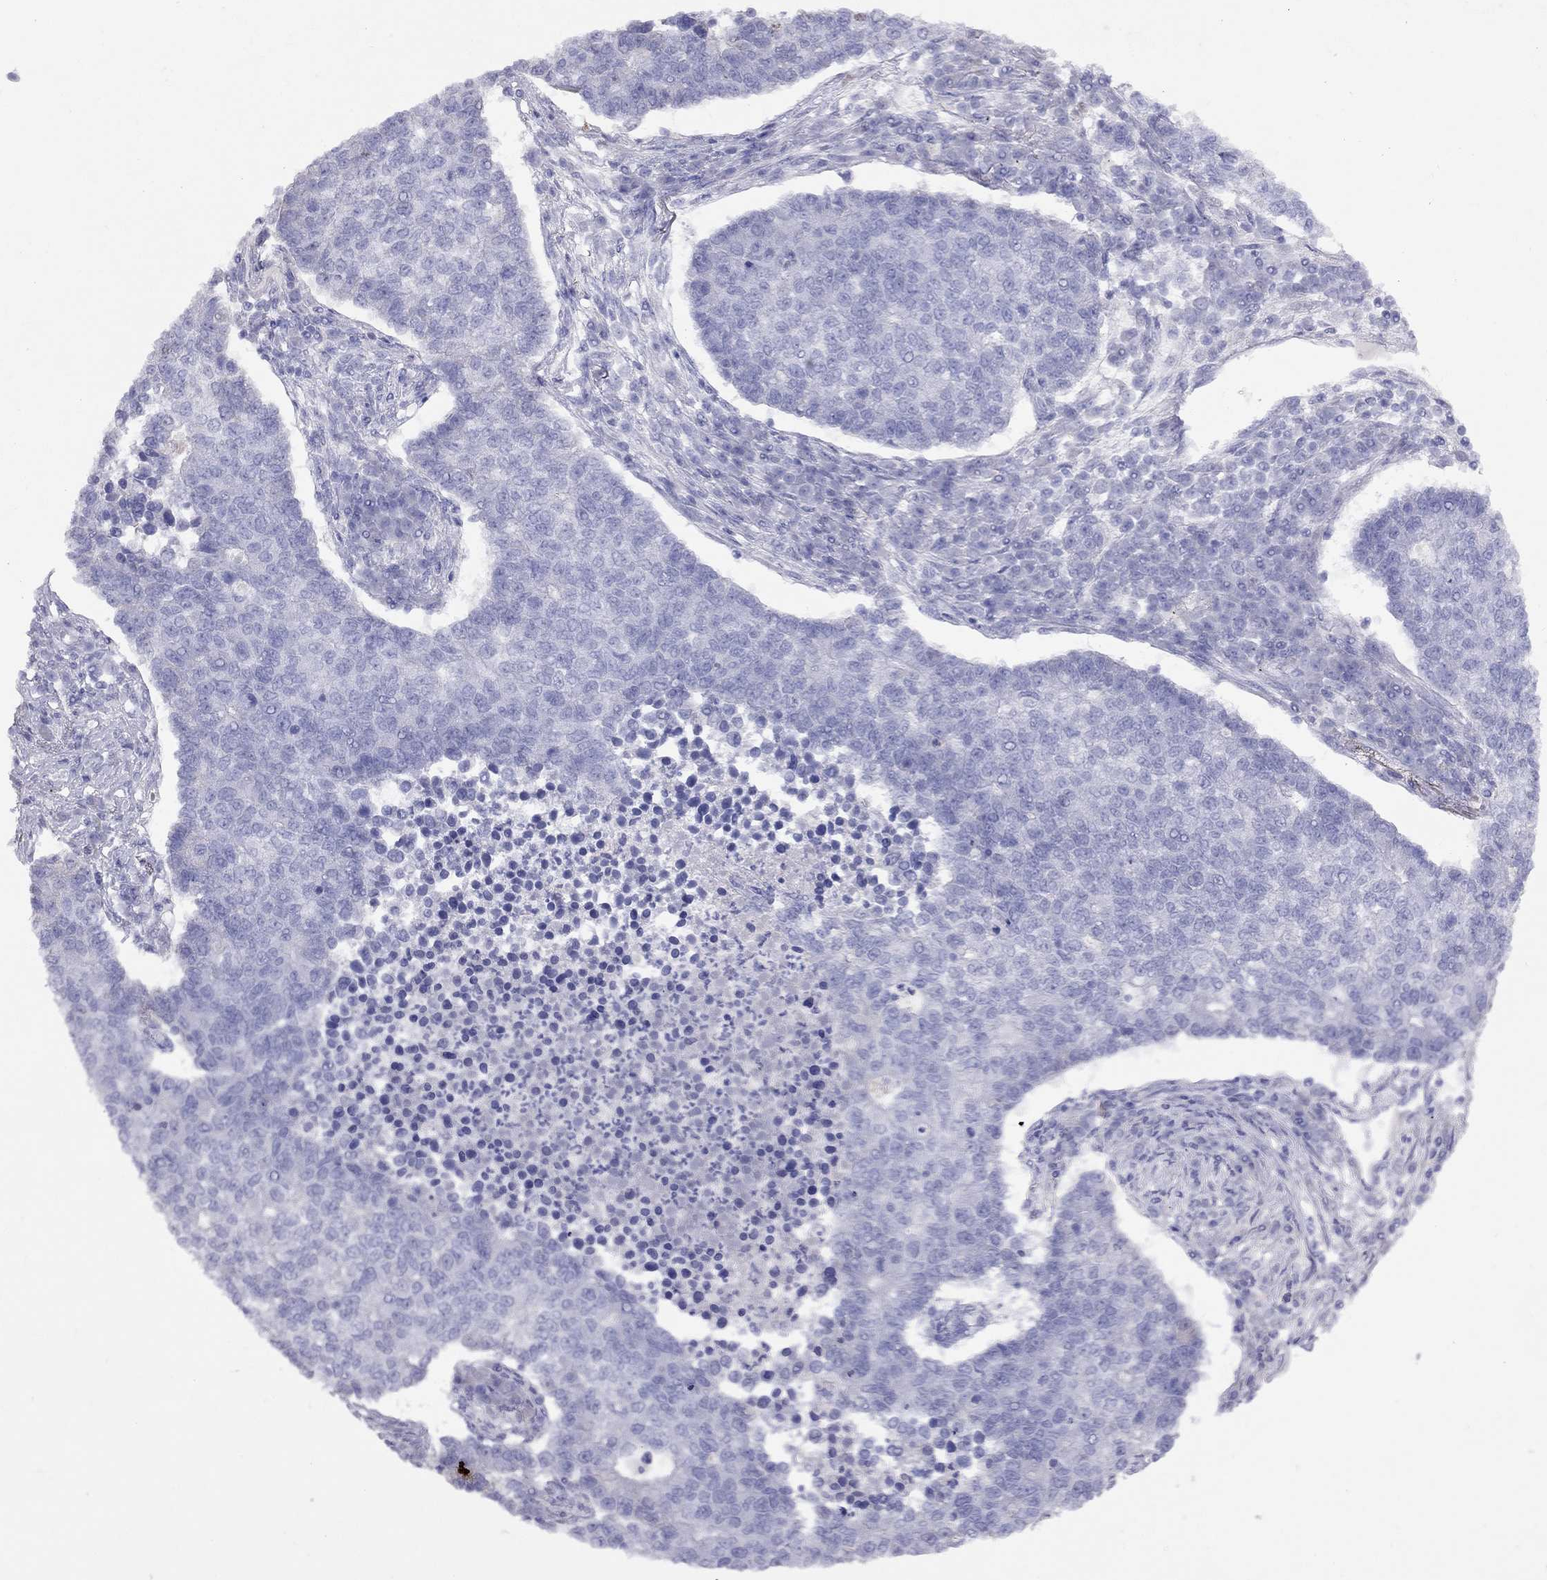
{"staining": {"intensity": "negative", "quantity": "none", "location": "none"}, "tissue": "lung cancer", "cell_type": "Tumor cells", "image_type": "cancer", "snomed": [{"axis": "morphology", "description": "Adenocarcinoma, NOS"}, {"axis": "topography", "description": "Lung"}], "caption": "High power microscopy image of an IHC image of lung cancer (adenocarcinoma), revealing no significant staining in tumor cells.", "gene": "GNAT3", "patient": {"sex": "male", "age": 57}}